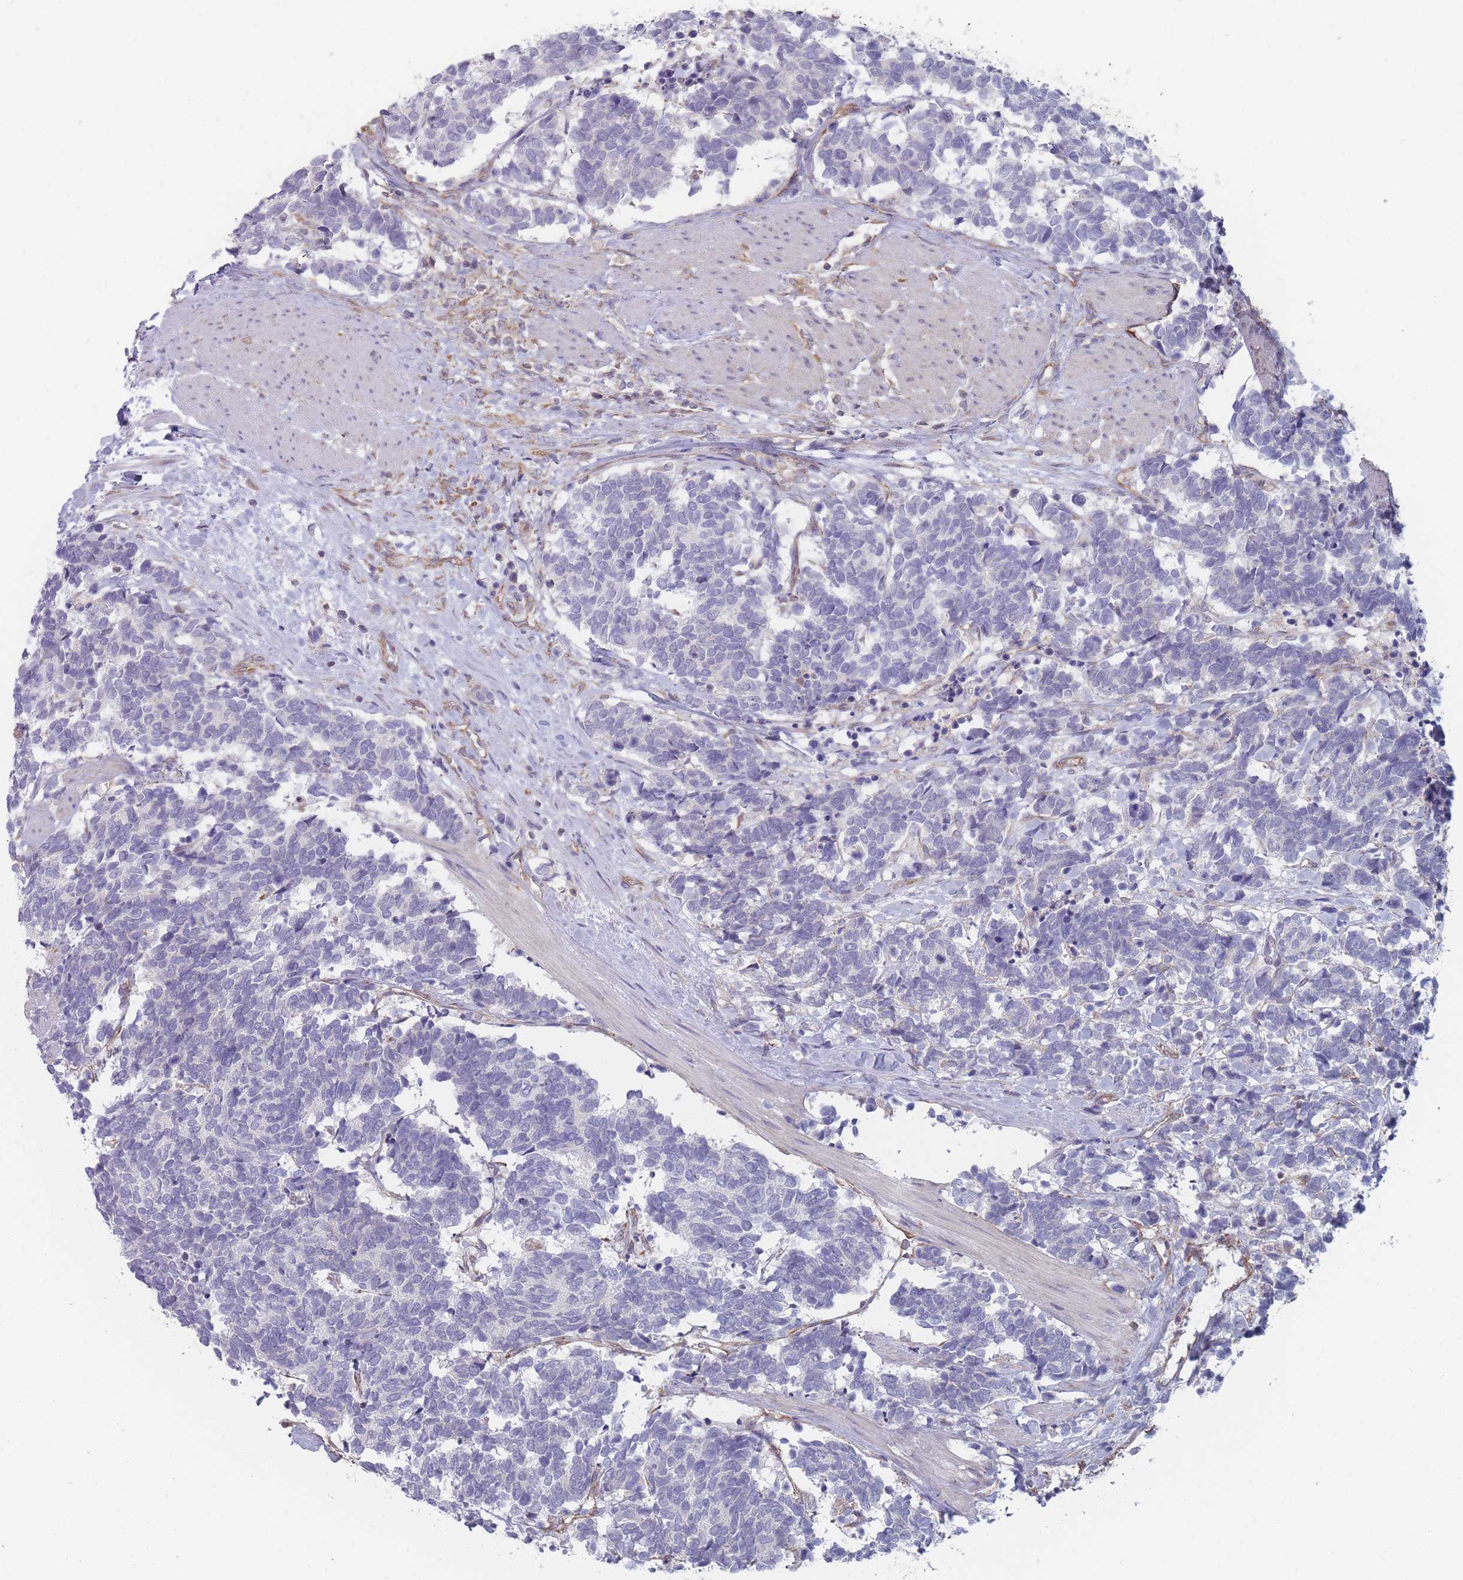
{"staining": {"intensity": "negative", "quantity": "none", "location": "none"}, "tissue": "carcinoid", "cell_type": "Tumor cells", "image_type": "cancer", "snomed": [{"axis": "morphology", "description": "Carcinoma, NOS"}, {"axis": "morphology", "description": "Carcinoid, malignant, NOS"}, {"axis": "topography", "description": "Prostate"}], "caption": "Tumor cells are negative for brown protein staining in carcinoid.", "gene": "SLC1A6", "patient": {"sex": "male", "age": 57}}